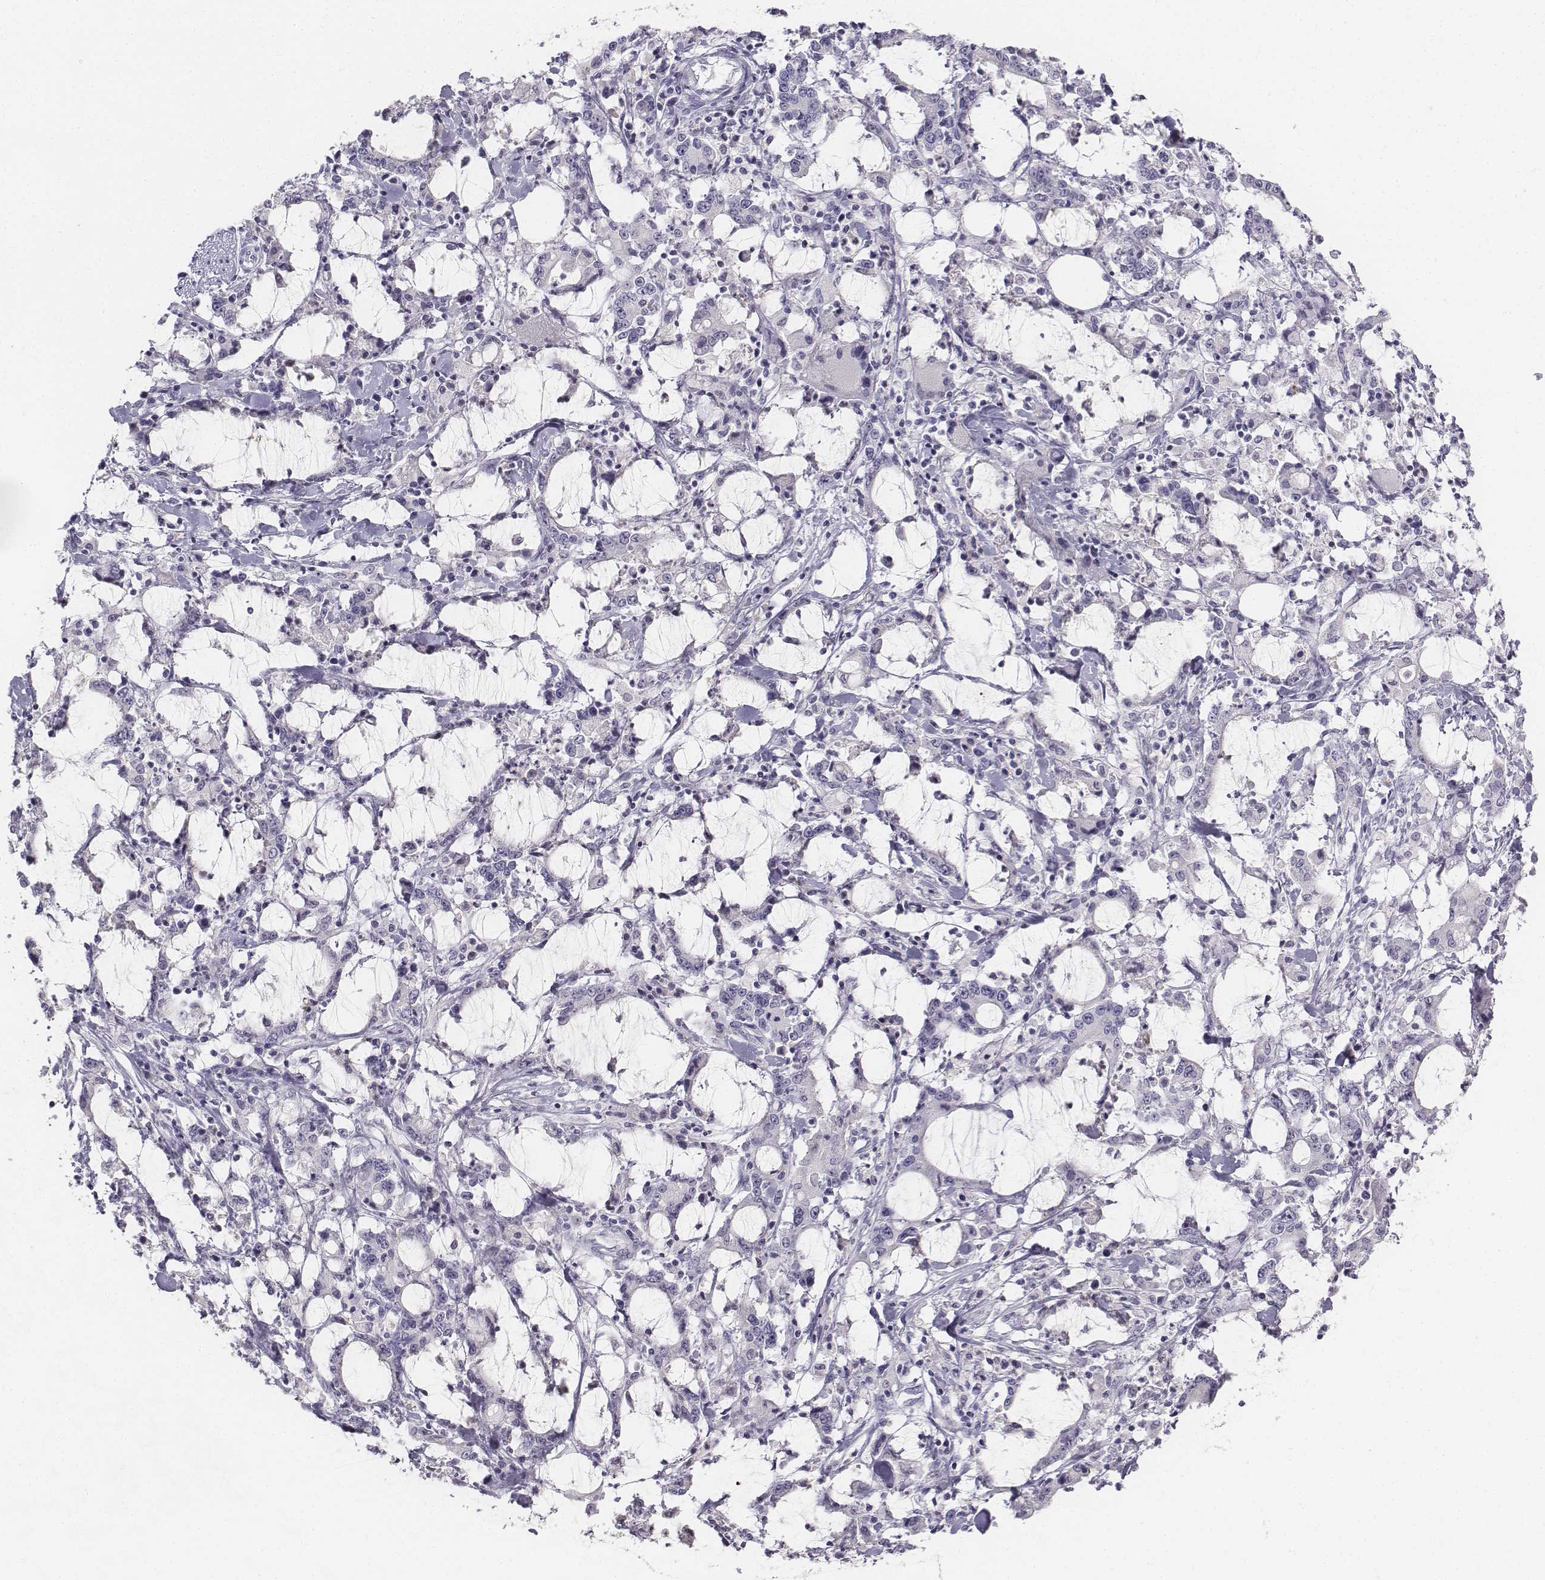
{"staining": {"intensity": "negative", "quantity": "none", "location": "none"}, "tissue": "stomach cancer", "cell_type": "Tumor cells", "image_type": "cancer", "snomed": [{"axis": "morphology", "description": "Adenocarcinoma, NOS"}, {"axis": "topography", "description": "Stomach, upper"}], "caption": "A photomicrograph of stomach adenocarcinoma stained for a protein displays no brown staining in tumor cells. (DAB IHC with hematoxylin counter stain).", "gene": "UCN2", "patient": {"sex": "male", "age": 68}}